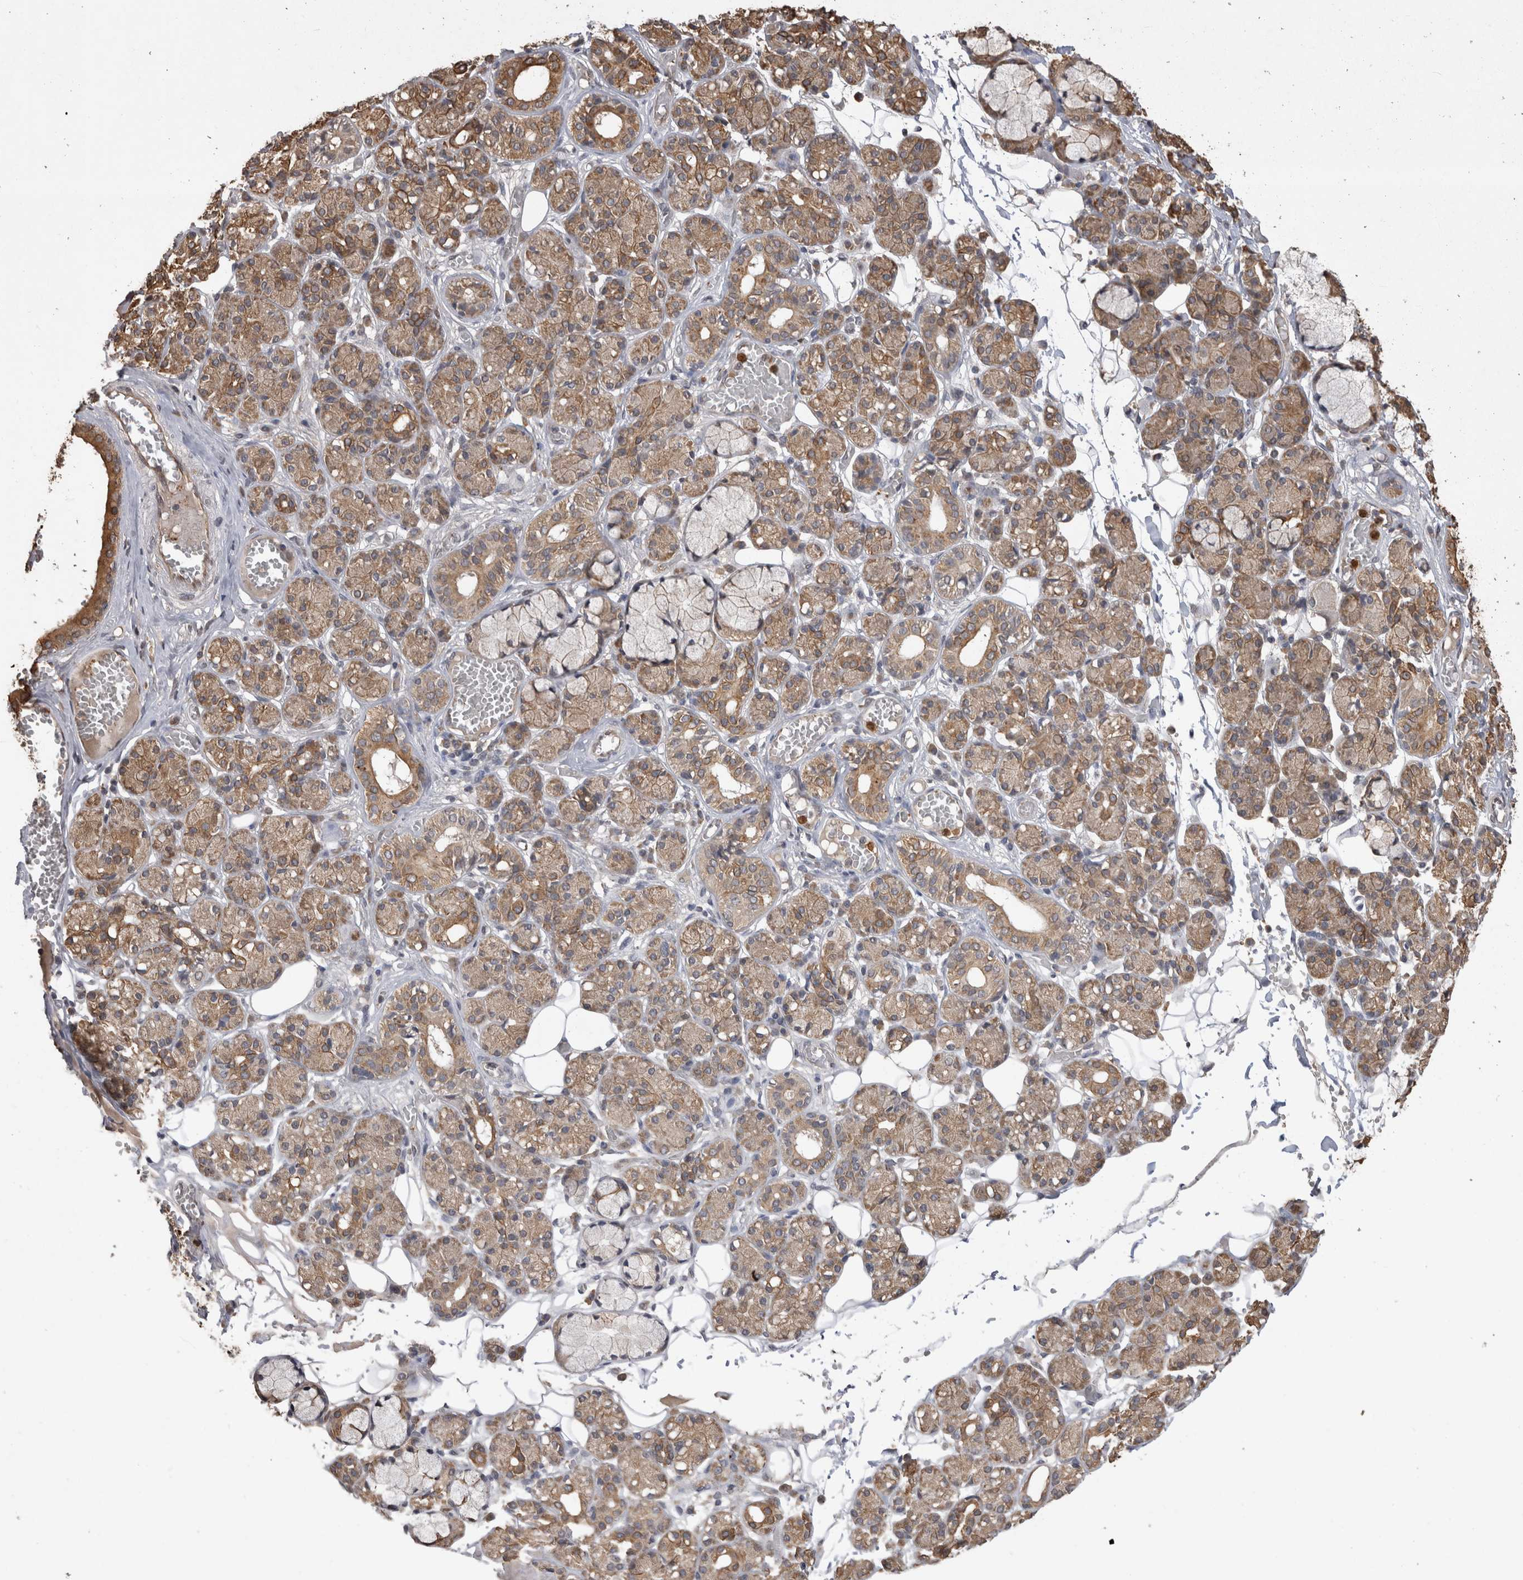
{"staining": {"intensity": "moderate", "quantity": ">75%", "location": "cytoplasmic/membranous"}, "tissue": "salivary gland", "cell_type": "Glandular cells", "image_type": "normal", "snomed": [{"axis": "morphology", "description": "Normal tissue, NOS"}, {"axis": "topography", "description": "Salivary gland"}], "caption": "The image demonstrates staining of unremarkable salivary gland, revealing moderate cytoplasmic/membranous protein staining (brown color) within glandular cells. (DAB IHC, brown staining for protein, blue staining for nuclei).", "gene": "PAK4", "patient": {"sex": "male", "age": 63}}